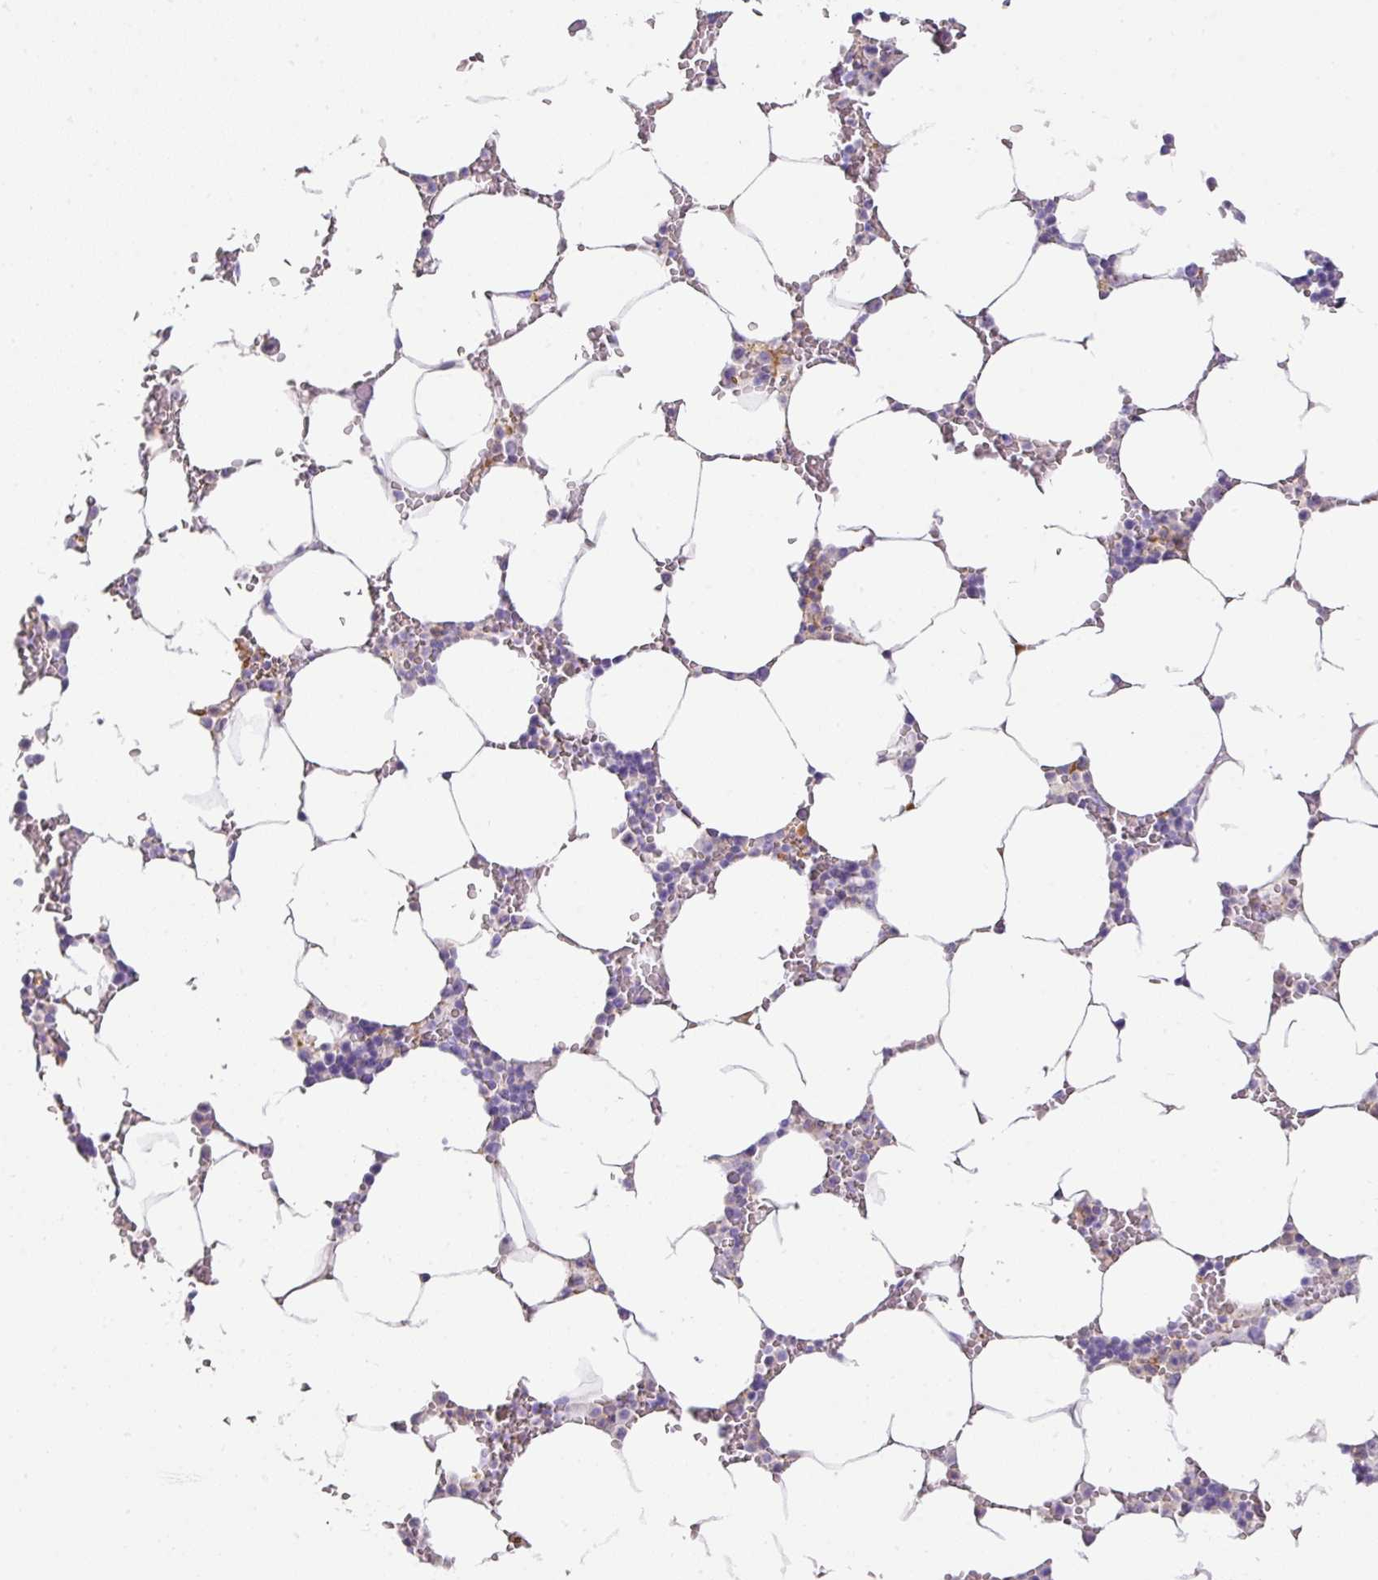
{"staining": {"intensity": "negative", "quantity": "none", "location": "none"}, "tissue": "bone marrow", "cell_type": "Hematopoietic cells", "image_type": "normal", "snomed": [{"axis": "morphology", "description": "Normal tissue, NOS"}, {"axis": "topography", "description": "Bone marrow"}], "caption": "Immunohistochemistry micrograph of unremarkable bone marrow: human bone marrow stained with DAB shows no significant protein positivity in hematopoietic cells. The staining was performed using DAB to visualize the protein expression in brown, while the nuclei were stained in blue with hematoxylin (Magnification: 20x).", "gene": "TARM1", "patient": {"sex": "male", "age": 70}}